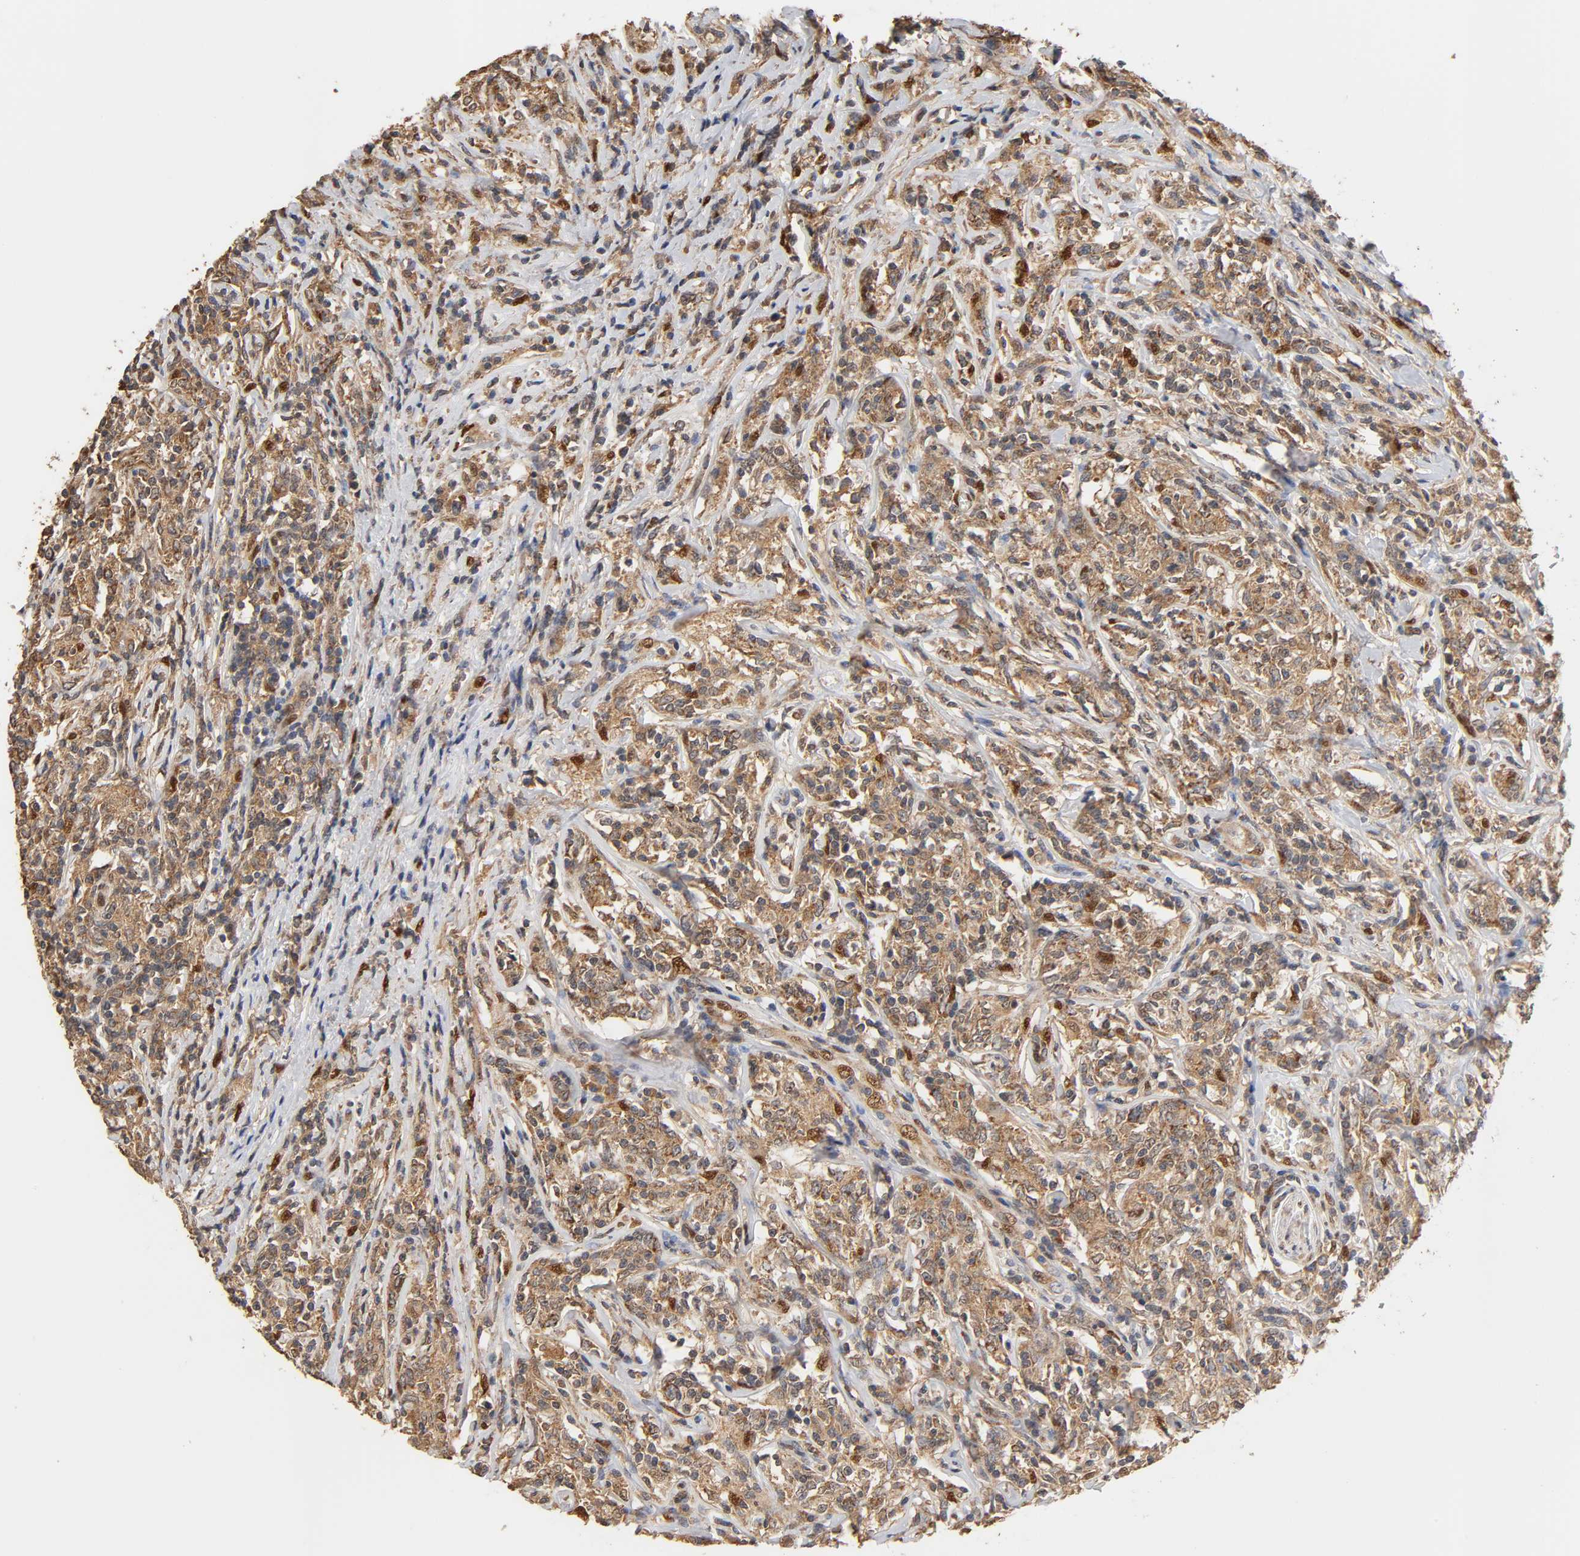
{"staining": {"intensity": "strong", "quantity": ">75%", "location": "cytoplasmic/membranous"}, "tissue": "lymphoma", "cell_type": "Tumor cells", "image_type": "cancer", "snomed": [{"axis": "morphology", "description": "Malignant lymphoma, non-Hodgkin's type, High grade"}, {"axis": "topography", "description": "Lymph node"}], "caption": "DAB (3,3'-diaminobenzidine) immunohistochemical staining of human lymphoma displays strong cytoplasmic/membranous protein staining in approximately >75% of tumor cells. (IHC, brightfield microscopy, high magnification).", "gene": "PKN1", "patient": {"sex": "female", "age": 84}}